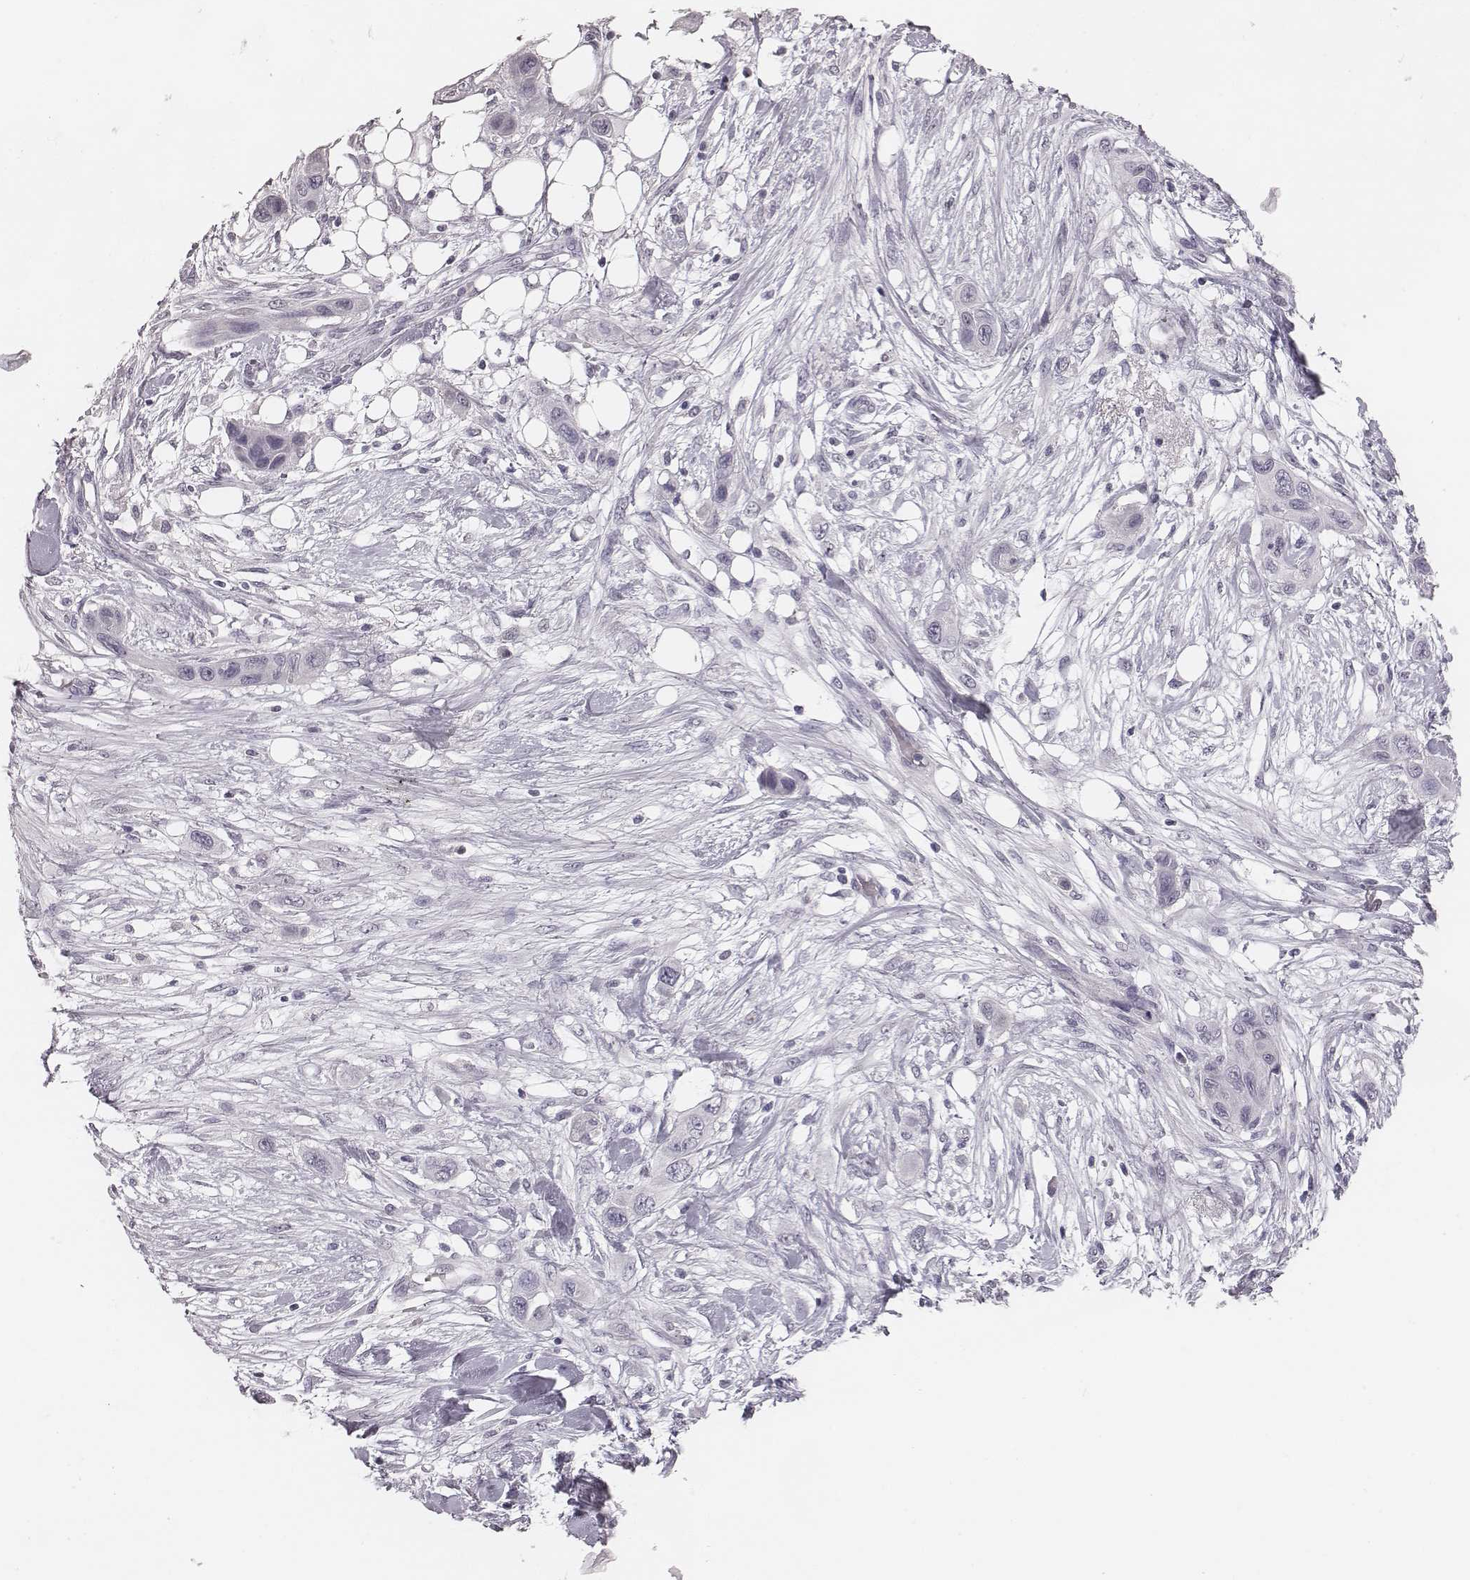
{"staining": {"intensity": "negative", "quantity": "none", "location": "none"}, "tissue": "skin cancer", "cell_type": "Tumor cells", "image_type": "cancer", "snomed": [{"axis": "morphology", "description": "Squamous cell carcinoma, NOS"}, {"axis": "topography", "description": "Skin"}], "caption": "Immunohistochemistry photomicrograph of squamous cell carcinoma (skin) stained for a protein (brown), which exhibits no positivity in tumor cells.", "gene": "CSHL1", "patient": {"sex": "male", "age": 79}}